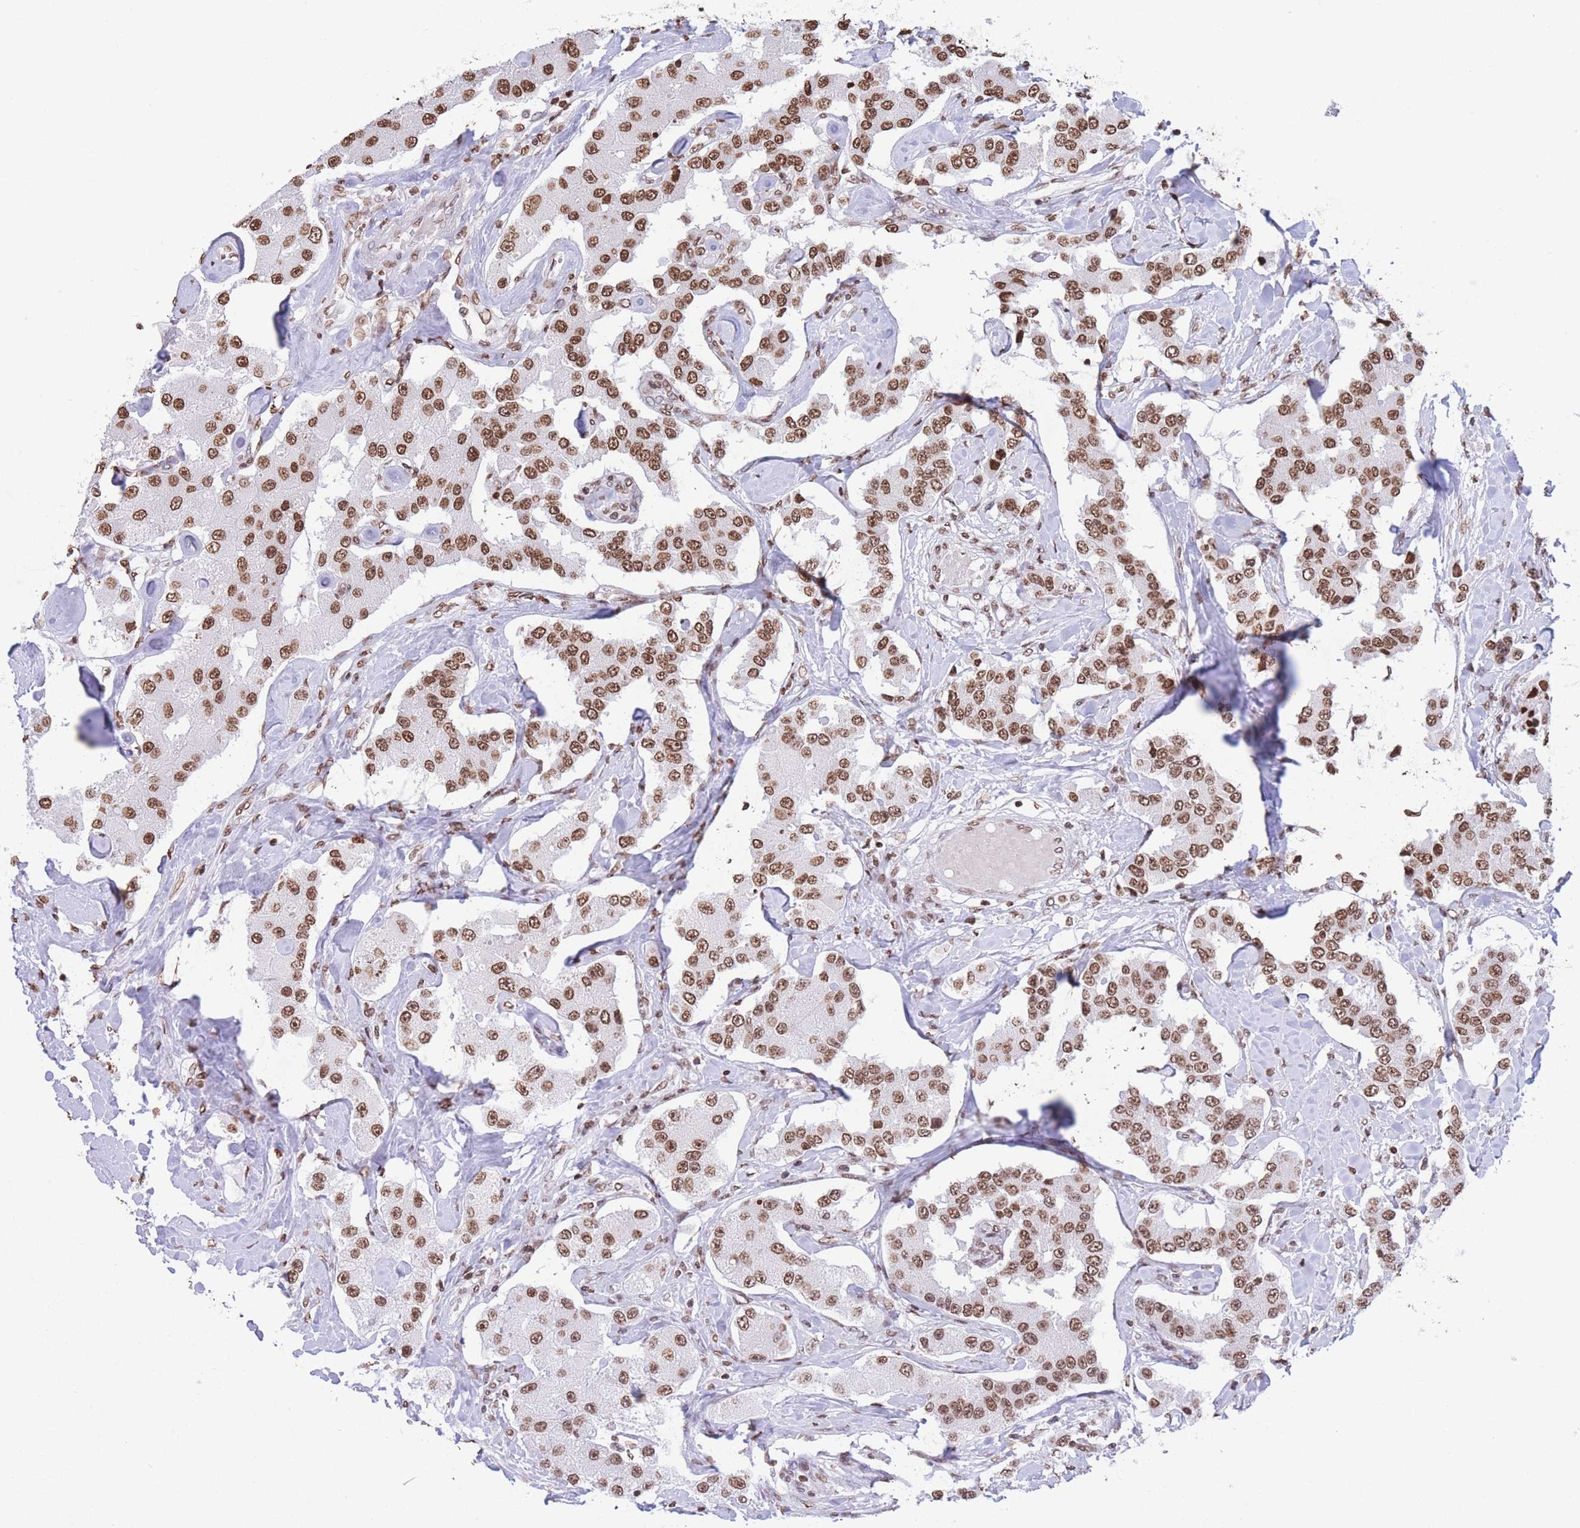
{"staining": {"intensity": "moderate", "quantity": ">75%", "location": "nuclear"}, "tissue": "carcinoid", "cell_type": "Tumor cells", "image_type": "cancer", "snomed": [{"axis": "morphology", "description": "Carcinoid, malignant, NOS"}, {"axis": "topography", "description": "Pancreas"}], "caption": "Brown immunohistochemical staining in human carcinoid reveals moderate nuclear positivity in approximately >75% of tumor cells. (DAB (3,3'-diaminobenzidine) IHC, brown staining for protein, blue staining for nuclei).", "gene": "H2BC11", "patient": {"sex": "male", "age": 41}}